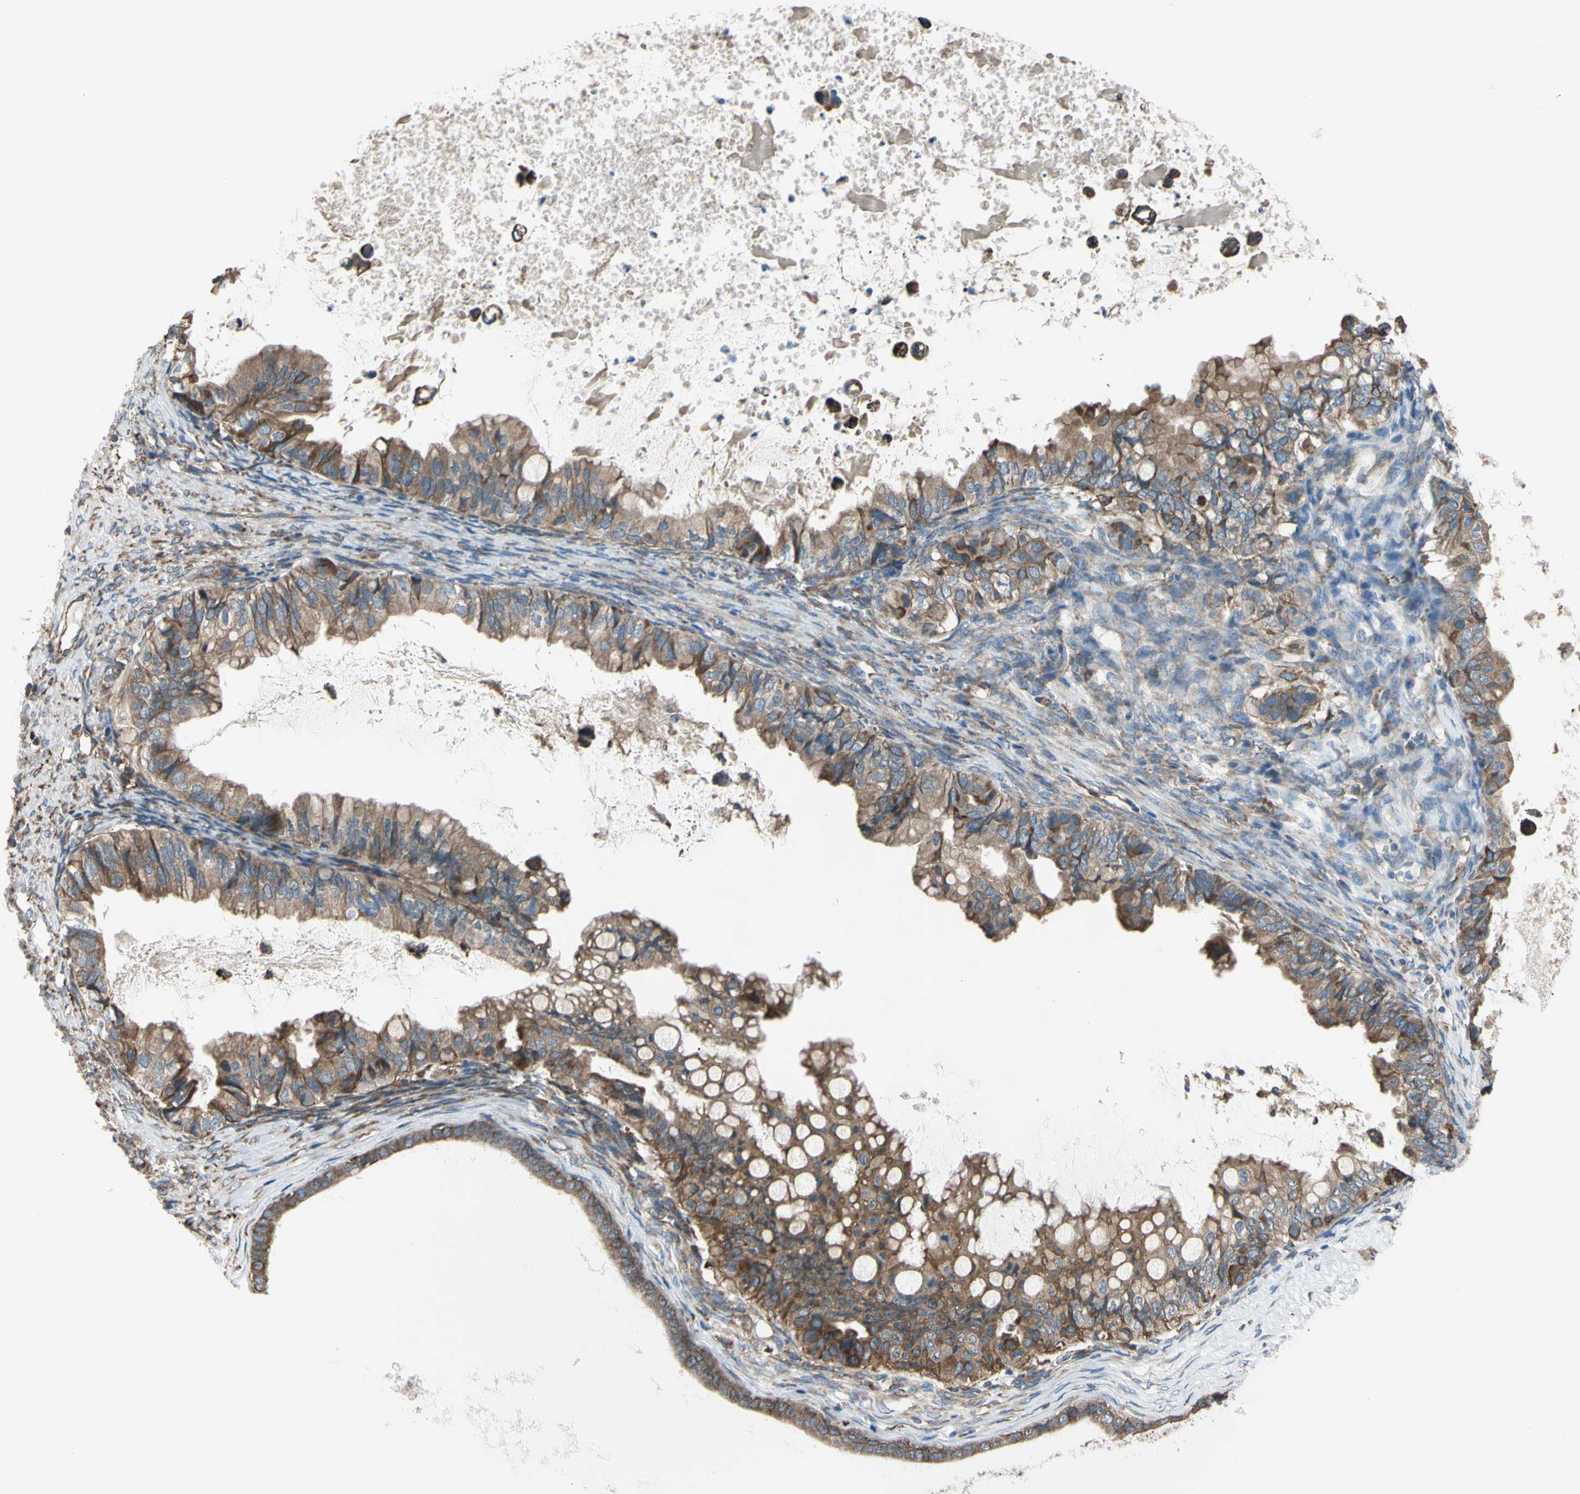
{"staining": {"intensity": "moderate", "quantity": ">75%", "location": "cytoplasmic/membranous"}, "tissue": "ovarian cancer", "cell_type": "Tumor cells", "image_type": "cancer", "snomed": [{"axis": "morphology", "description": "Cystadenocarcinoma, mucinous, NOS"}, {"axis": "topography", "description": "Ovary"}], "caption": "This photomicrograph displays ovarian mucinous cystadenocarcinoma stained with immunohistochemistry to label a protein in brown. The cytoplasmic/membranous of tumor cells show moderate positivity for the protein. Nuclei are counter-stained blue.", "gene": "BMF", "patient": {"sex": "female", "age": 80}}